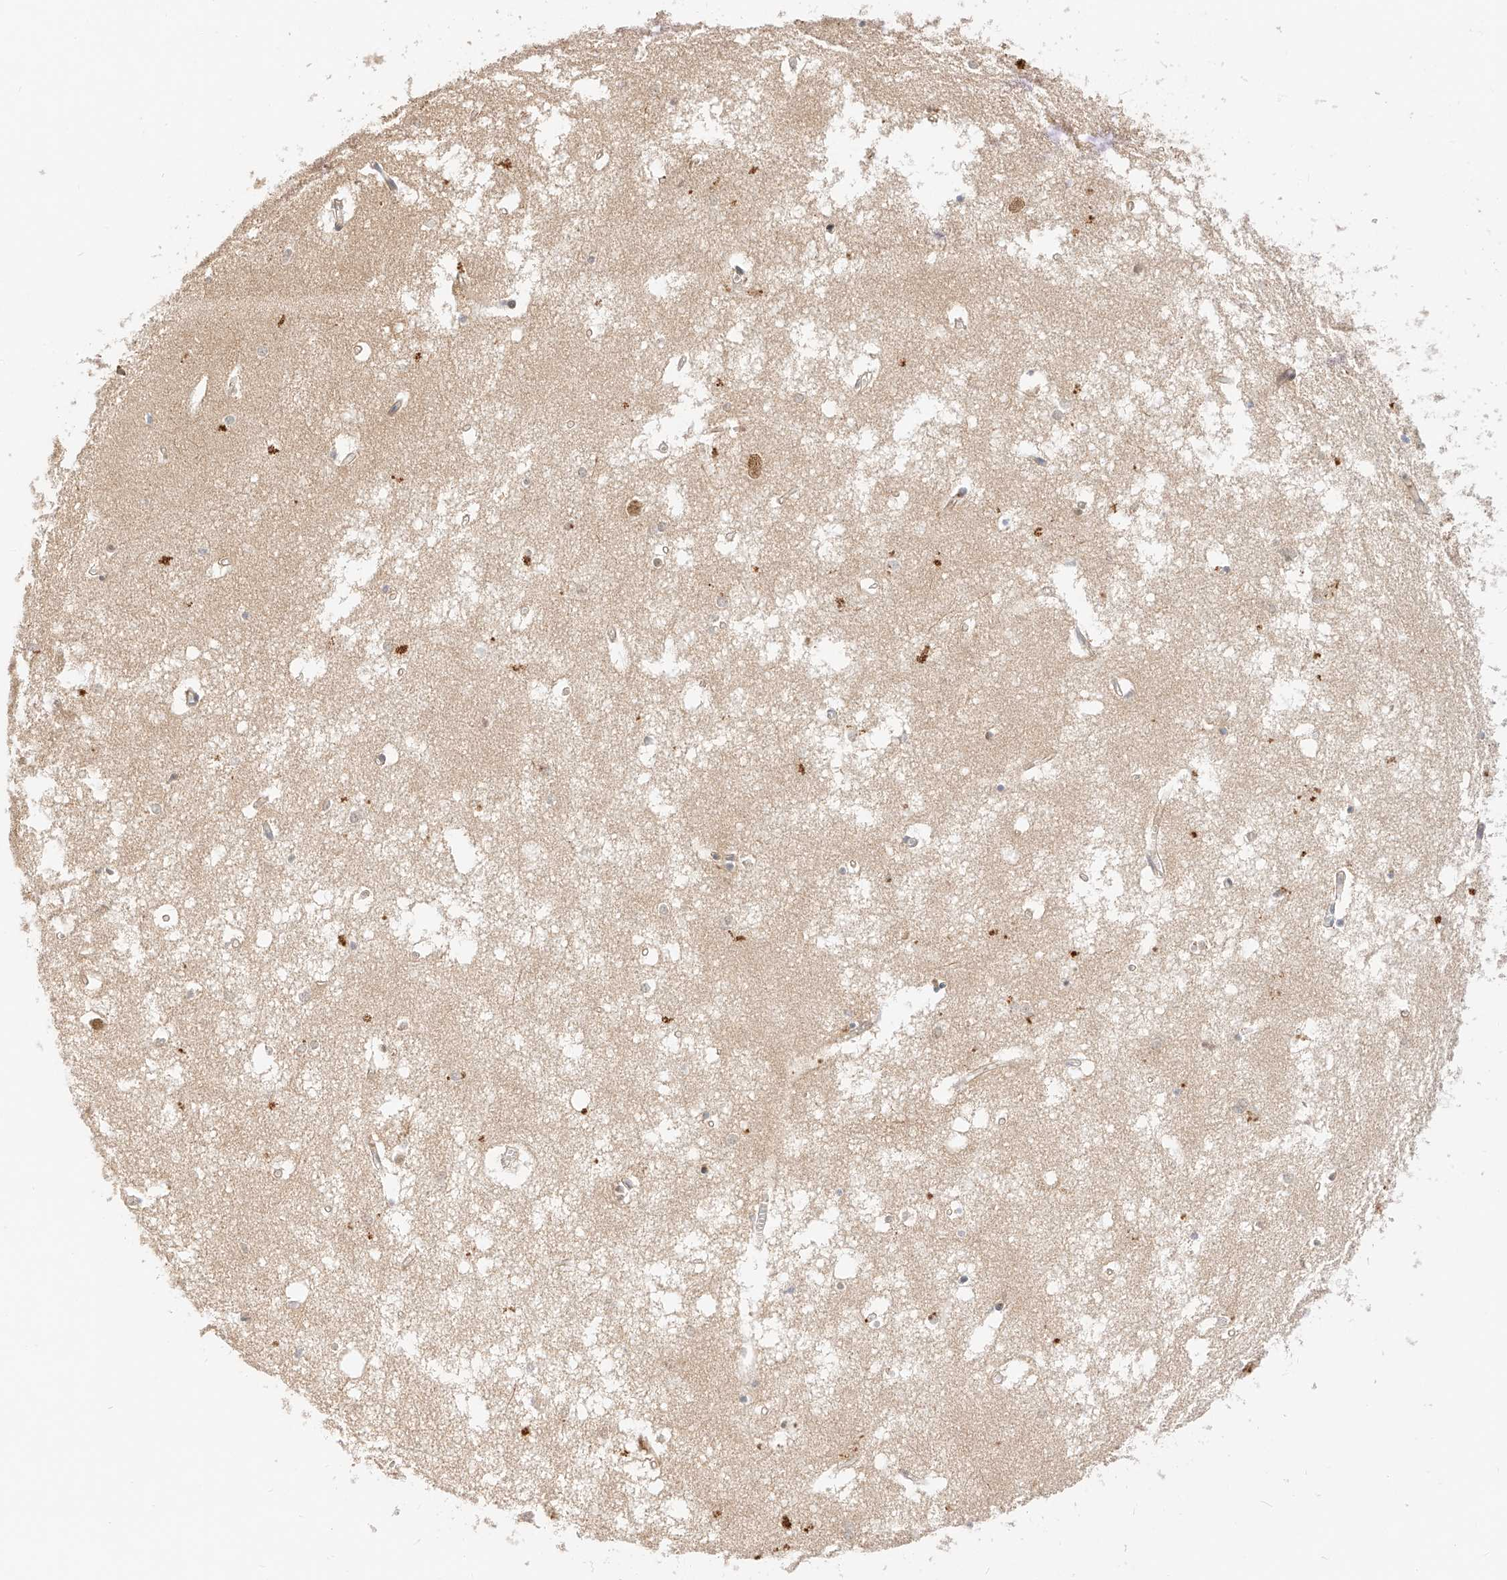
{"staining": {"intensity": "moderate", "quantity": "<25%", "location": "nuclear"}, "tissue": "hippocampus", "cell_type": "Glial cells", "image_type": "normal", "snomed": [{"axis": "morphology", "description": "Normal tissue, NOS"}, {"axis": "topography", "description": "Hippocampus"}], "caption": "Hippocampus stained for a protein demonstrates moderate nuclear positivity in glial cells. (IHC, brightfield microscopy, high magnification).", "gene": "EIF4H", "patient": {"sex": "male", "age": 70}}